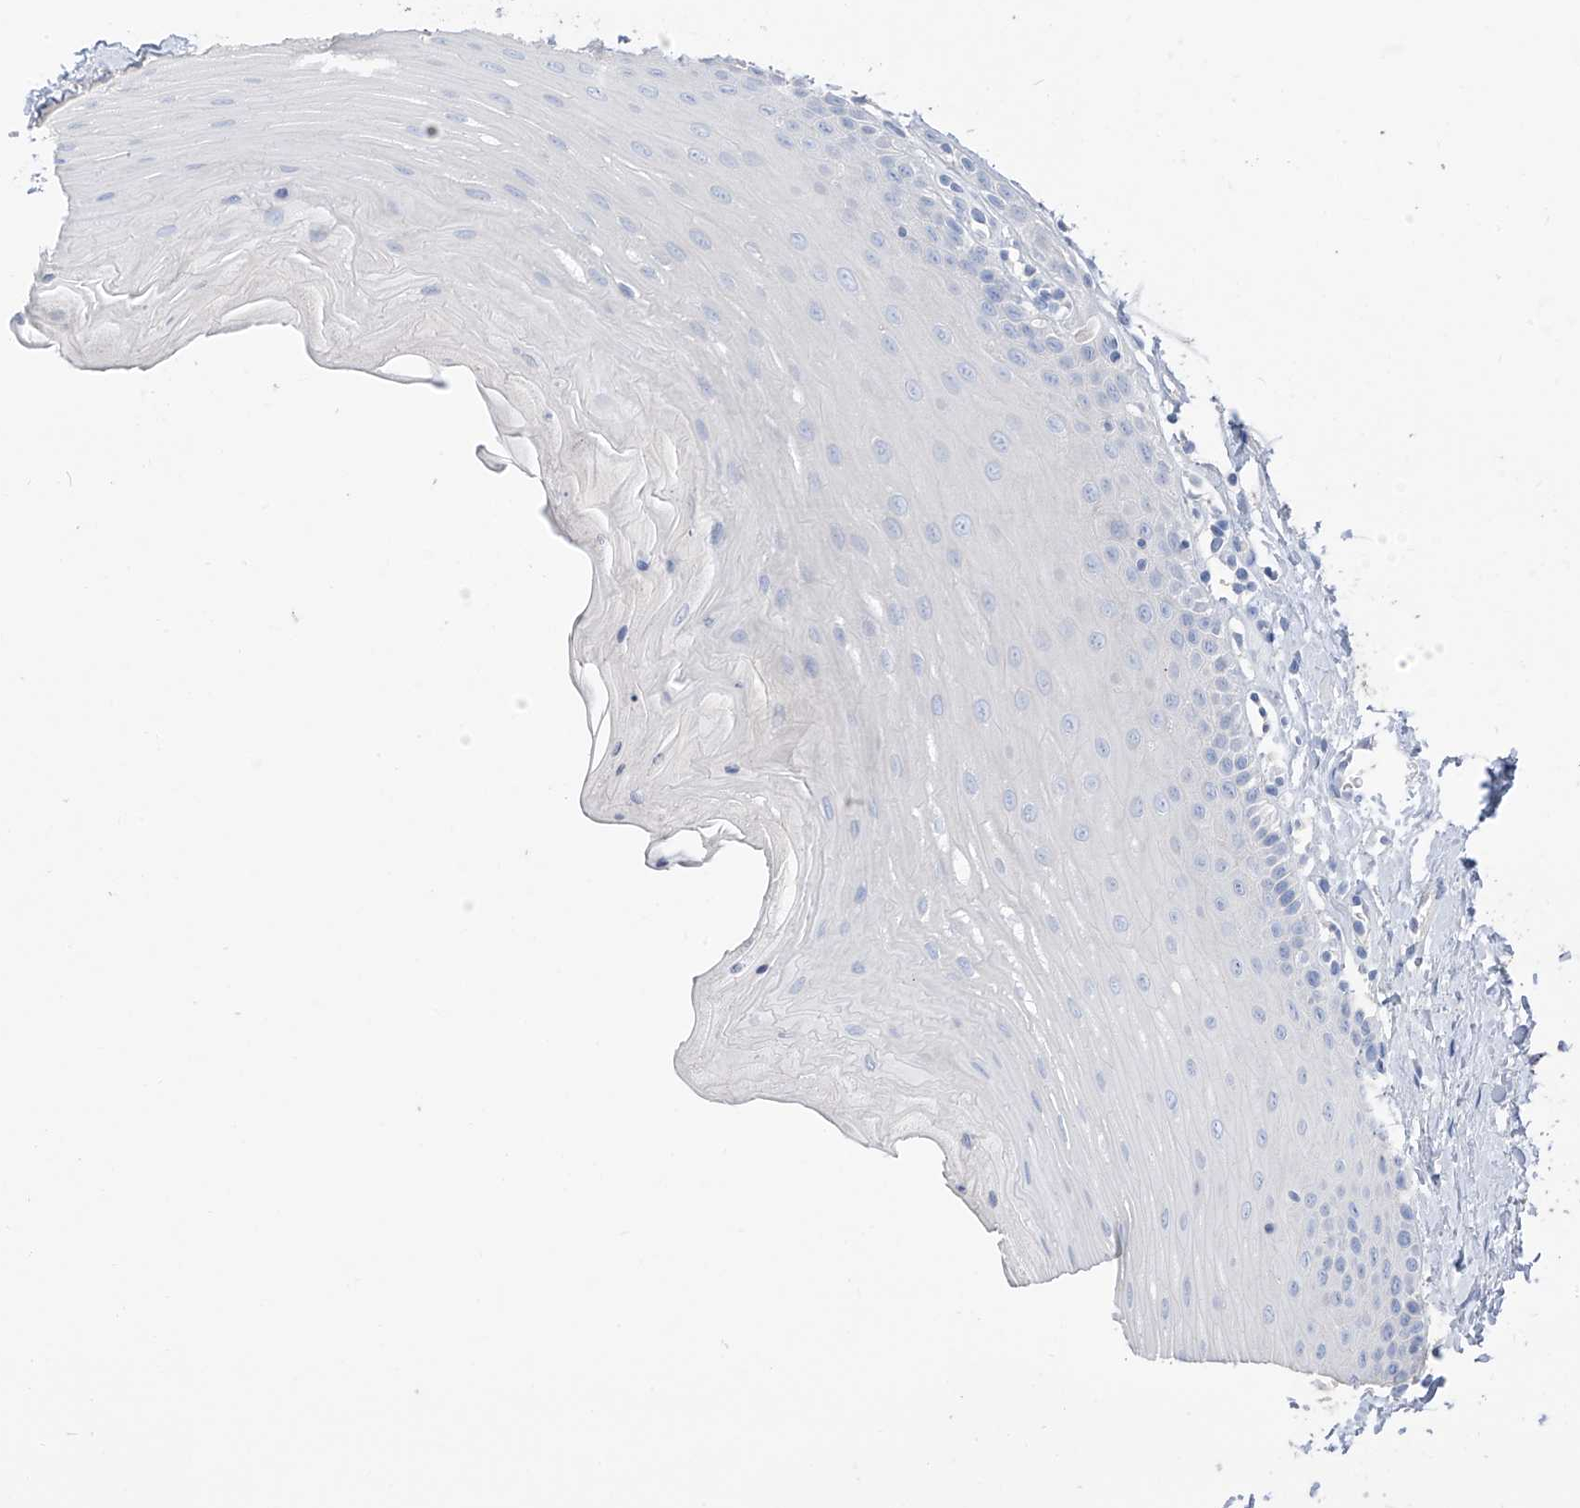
{"staining": {"intensity": "negative", "quantity": "none", "location": "none"}, "tissue": "oral mucosa", "cell_type": "Squamous epithelial cells", "image_type": "normal", "snomed": [{"axis": "morphology", "description": "Normal tissue, NOS"}, {"axis": "topography", "description": "Oral tissue"}], "caption": "Unremarkable oral mucosa was stained to show a protein in brown. There is no significant staining in squamous epithelial cells.", "gene": "PAFAH1B3", "patient": {"sex": "female", "age": 39}}